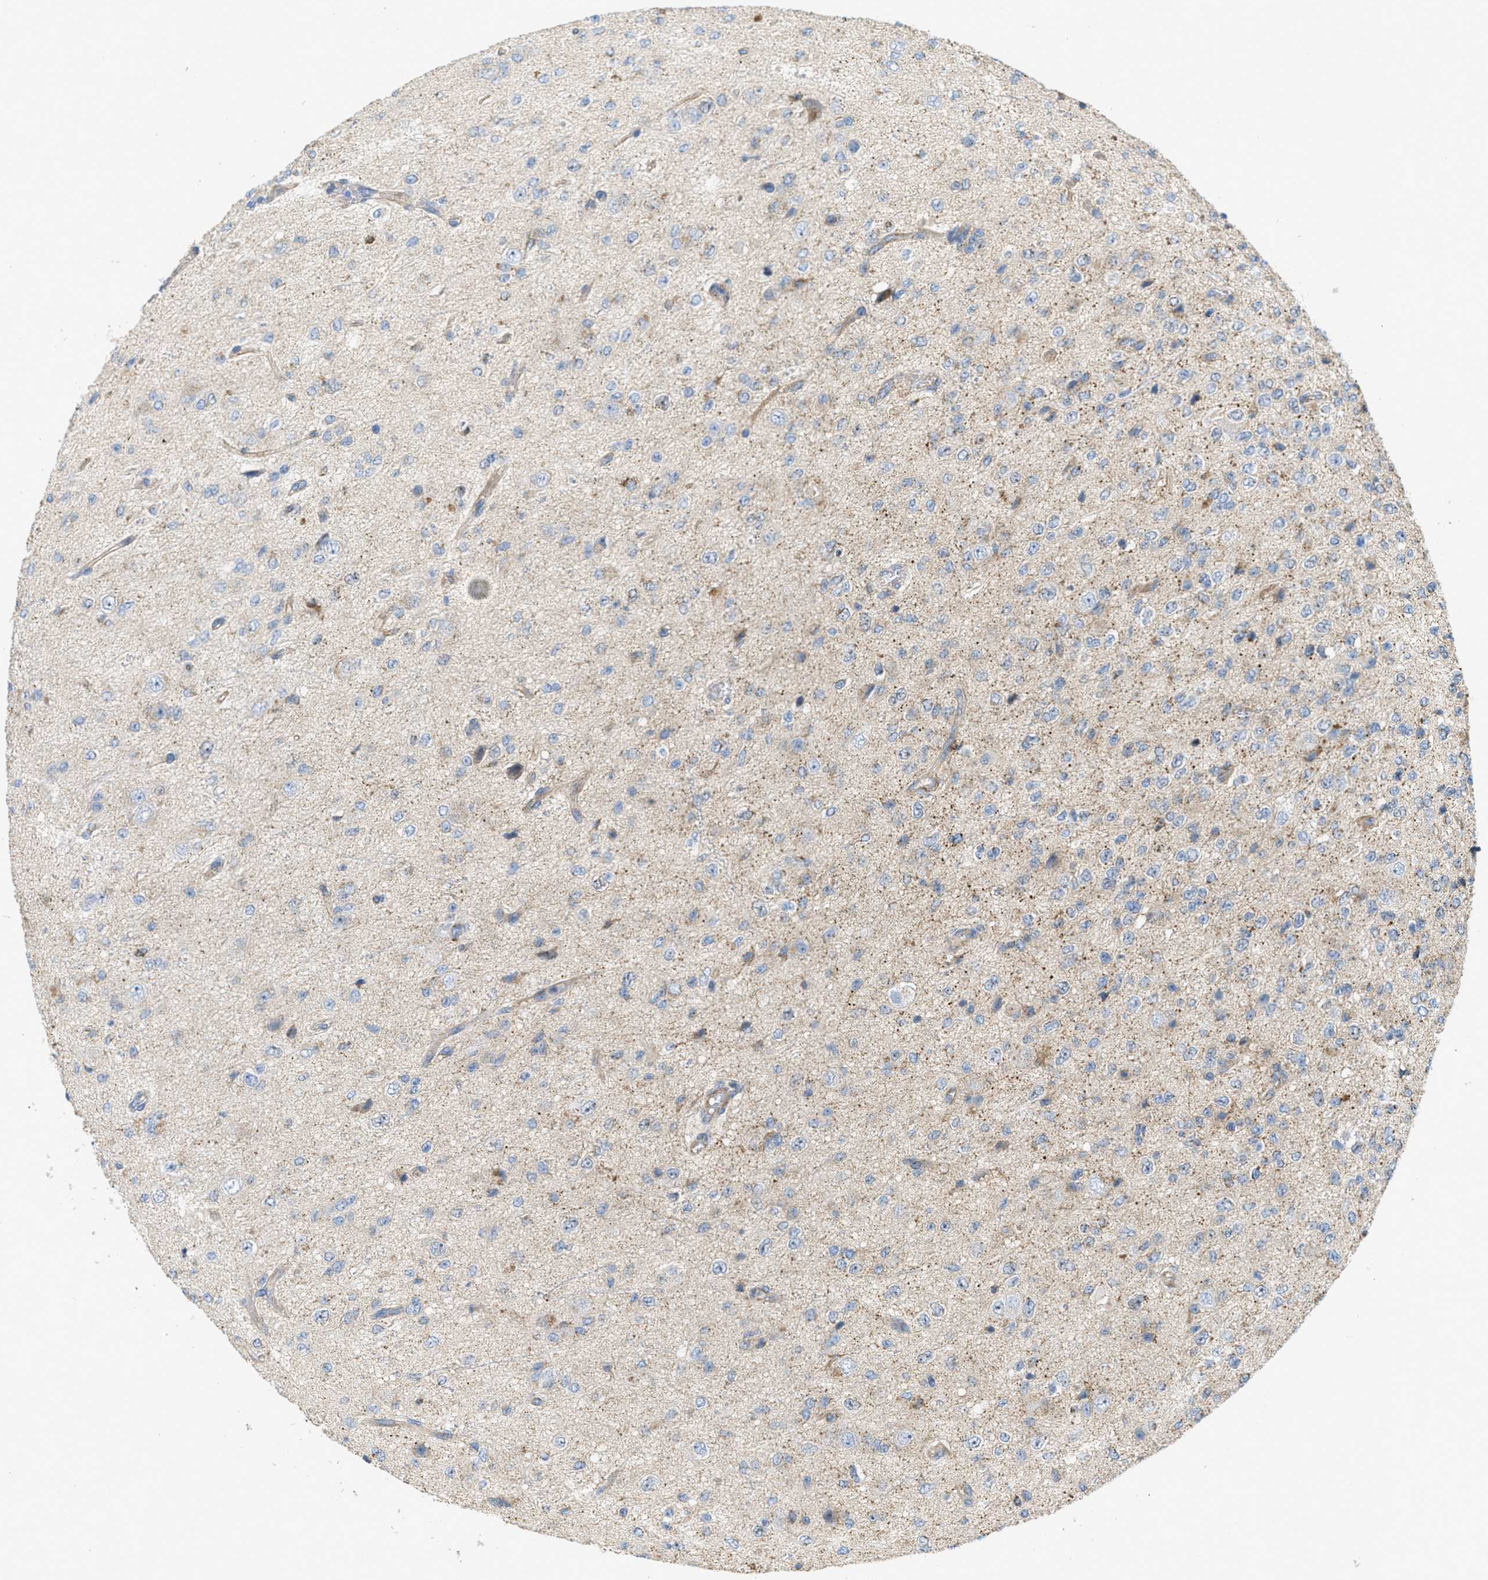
{"staining": {"intensity": "negative", "quantity": "none", "location": "none"}, "tissue": "glioma", "cell_type": "Tumor cells", "image_type": "cancer", "snomed": [{"axis": "morphology", "description": "Glioma, malignant, High grade"}, {"axis": "topography", "description": "pancreas cauda"}], "caption": "Tumor cells show no significant positivity in glioma.", "gene": "BTN3A1", "patient": {"sex": "male", "age": 60}}